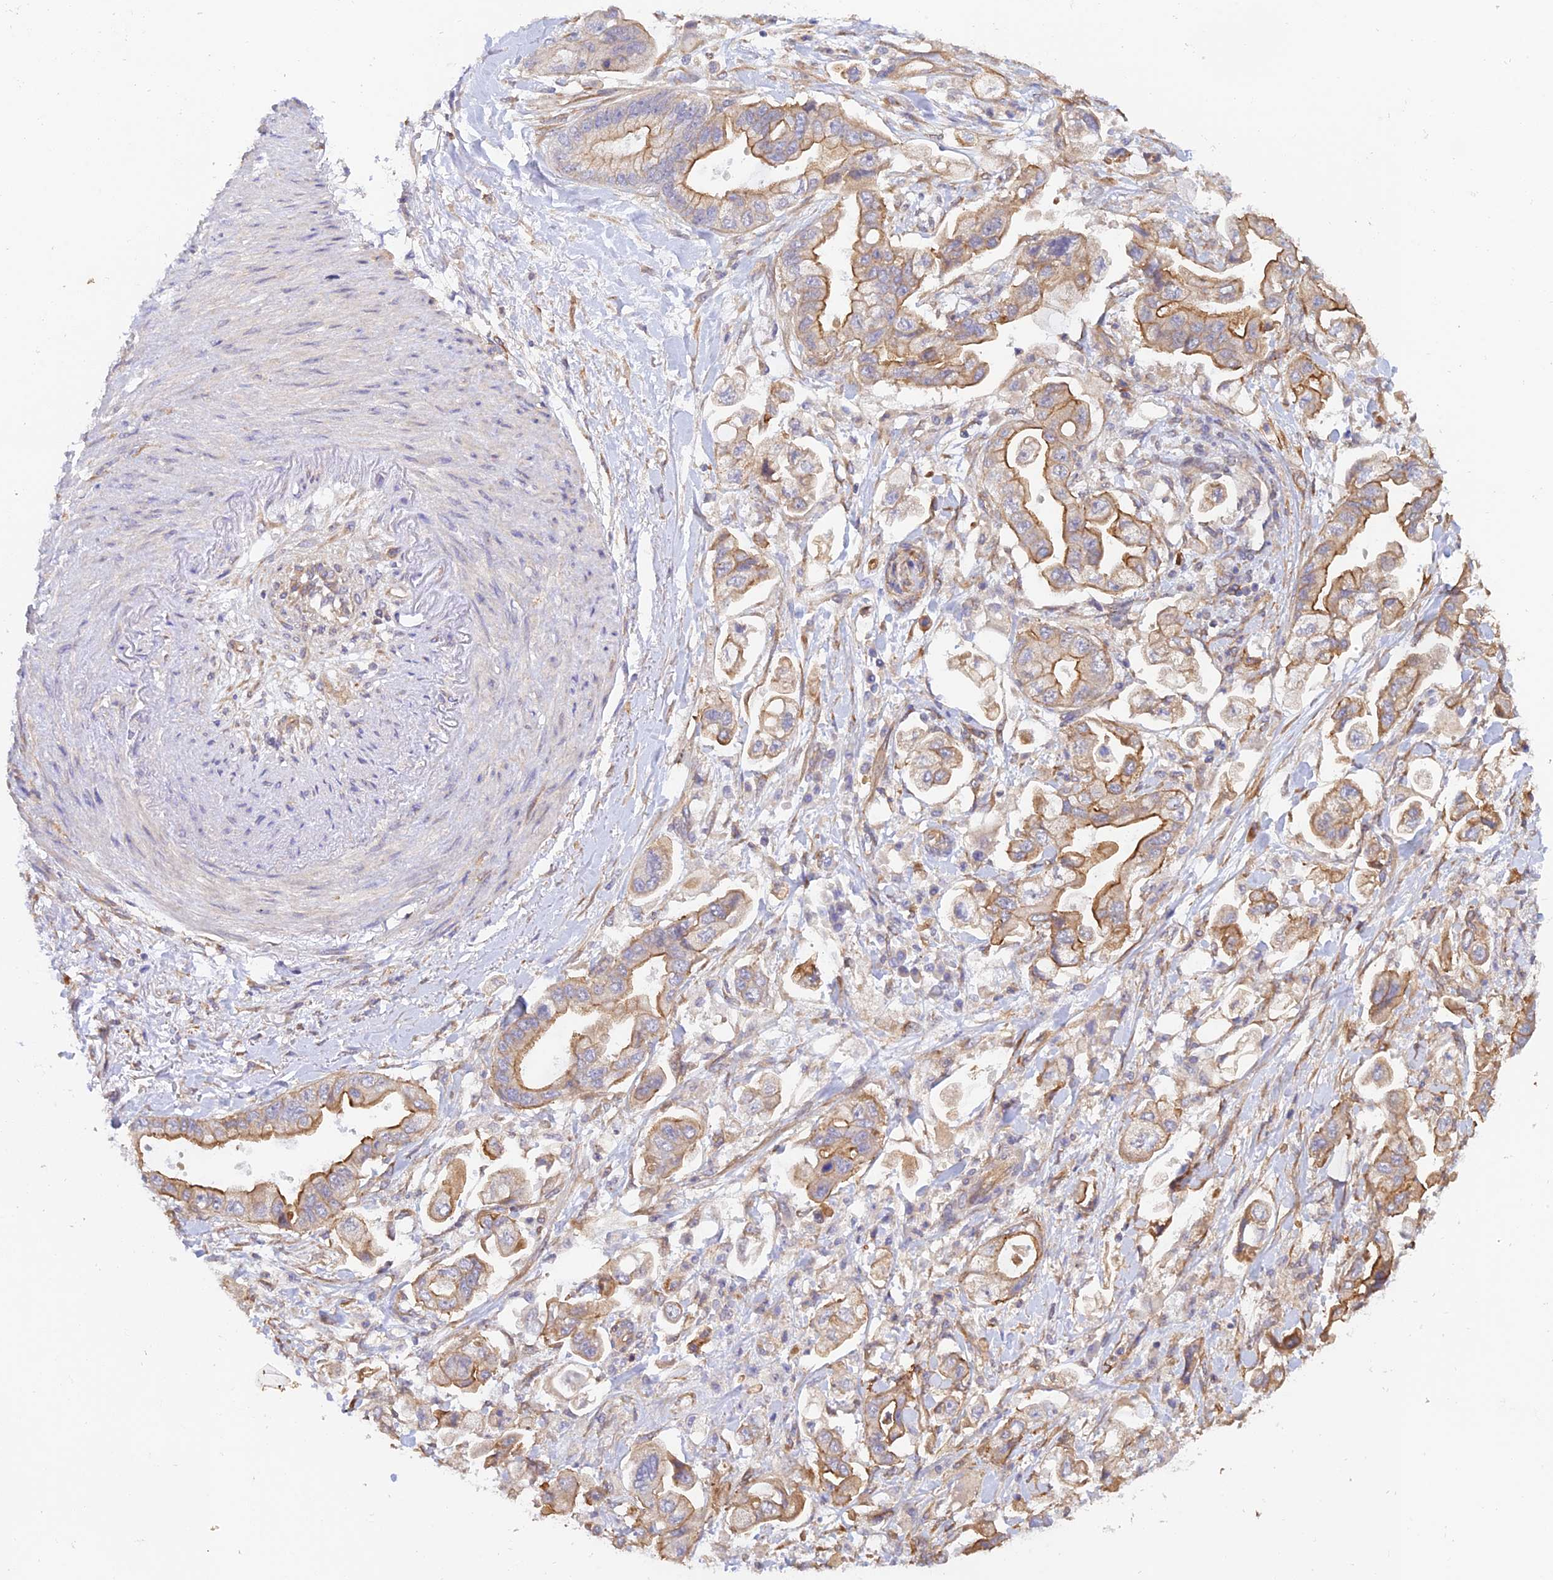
{"staining": {"intensity": "moderate", "quantity": "25%-75%", "location": "cytoplasmic/membranous"}, "tissue": "stomach cancer", "cell_type": "Tumor cells", "image_type": "cancer", "snomed": [{"axis": "morphology", "description": "Adenocarcinoma, NOS"}, {"axis": "topography", "description": "Stomach"}], "caption": "Immunohistochemical staining of human adenocarcinoma (stomach) displays moderate cytoplasmic/membranous protein staining in about 25%-75% of tumor cells.", "gene": "MYO9A", "patient": {"sex": "male", "age": 62}}